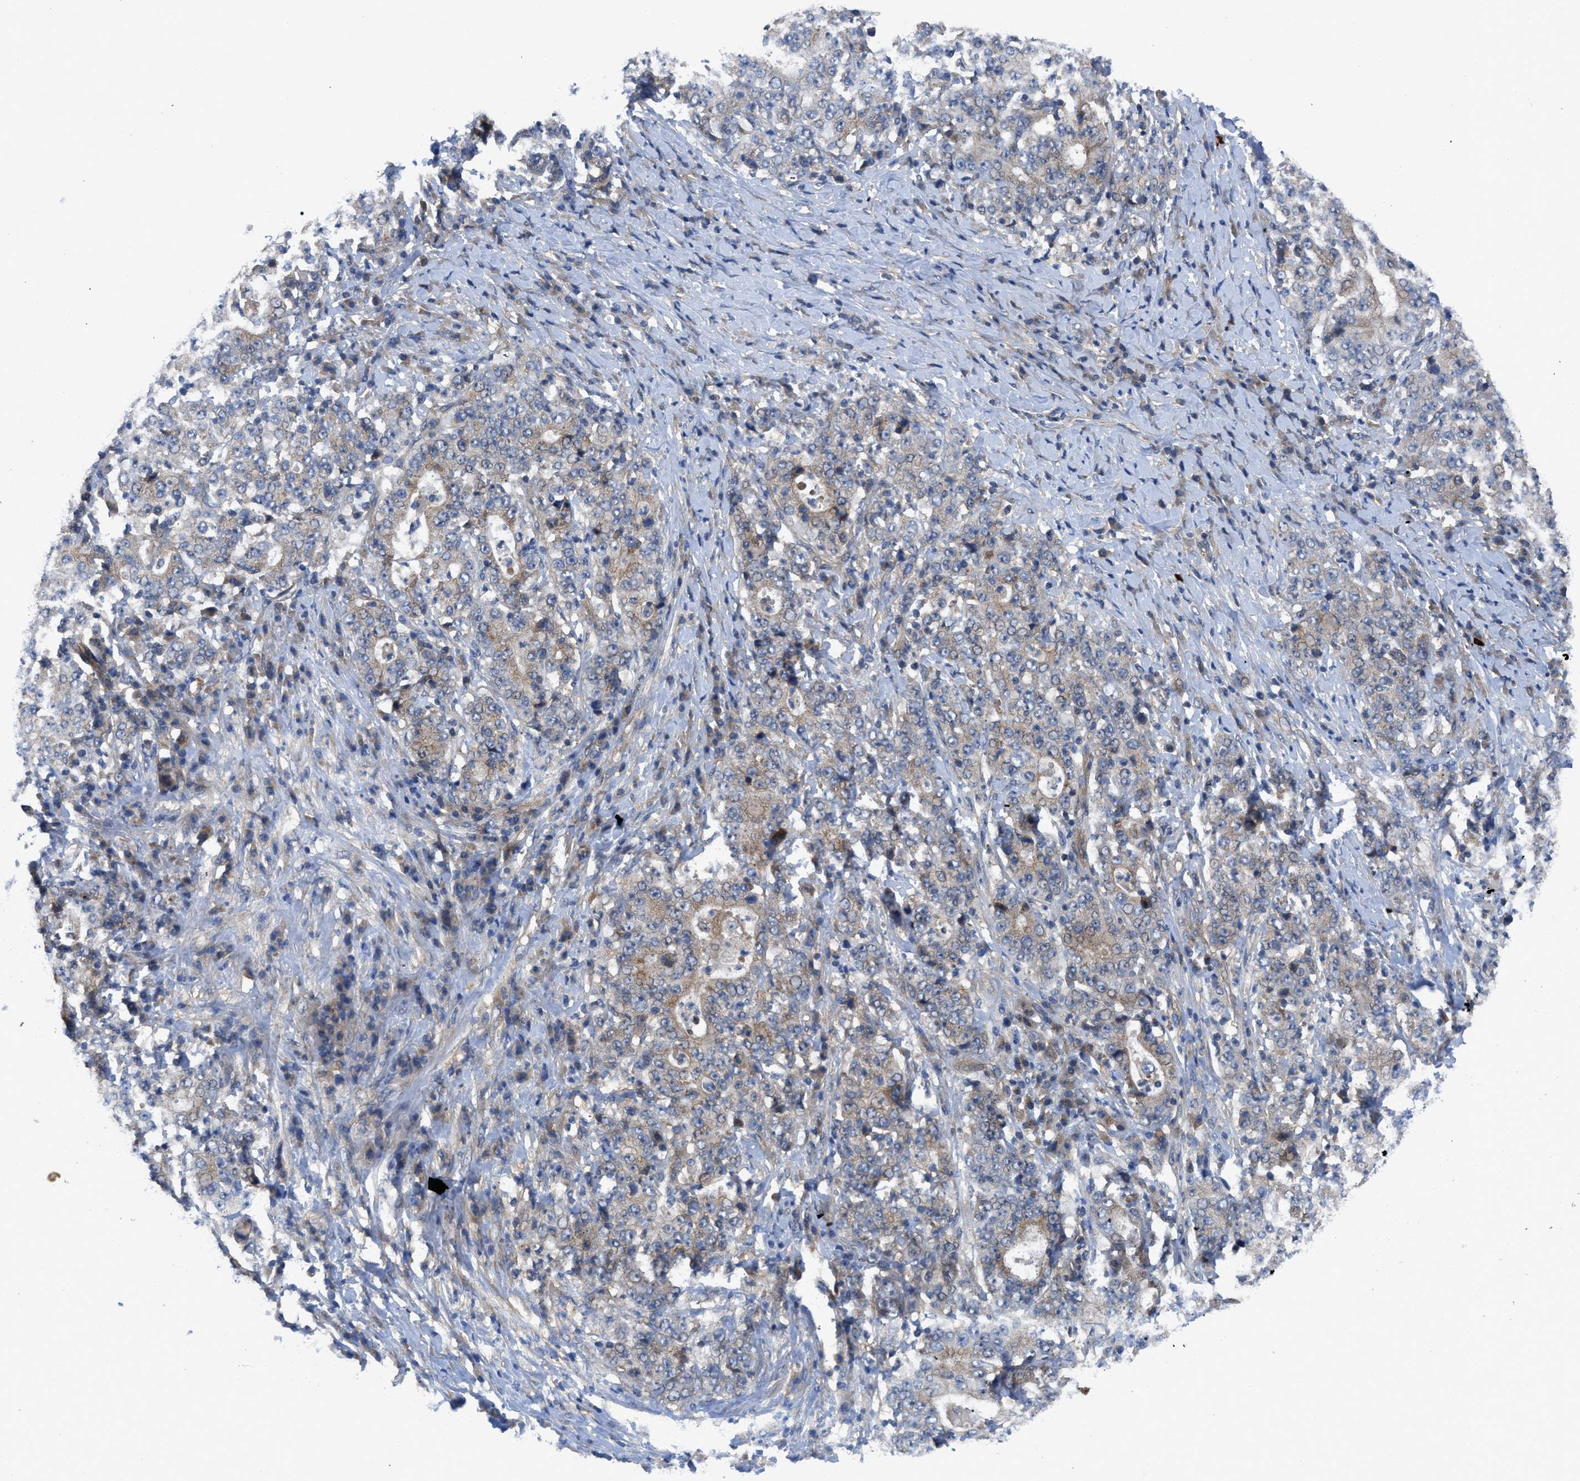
{"staining": {"intensity": "weak", "quantity": "25%-75%", "location": "cytoplasmic/membranous"}, "tissue": "stomach cancer", "cell_type": "Tumor cells", "image_type": "cancer", "snomed": [{"axis": "morphology", "description": "Normal tissue, NOS"}, {"axis": "morphology", "description": "Adenocarcinoma, NOS"}, {"axis": "topography", "description": "Stomach, upper"}, {"axis": "topography", "description": "Stomach"}], "caption": "The photomicrograph shows immunohistochemical staining of stomach cancer. There is weak cytoplasmic/membranous positivity is present in about 25%-75% of tumor cells.", "gene": "PANX1", "patient": {"sex": "male", "age": 59}}